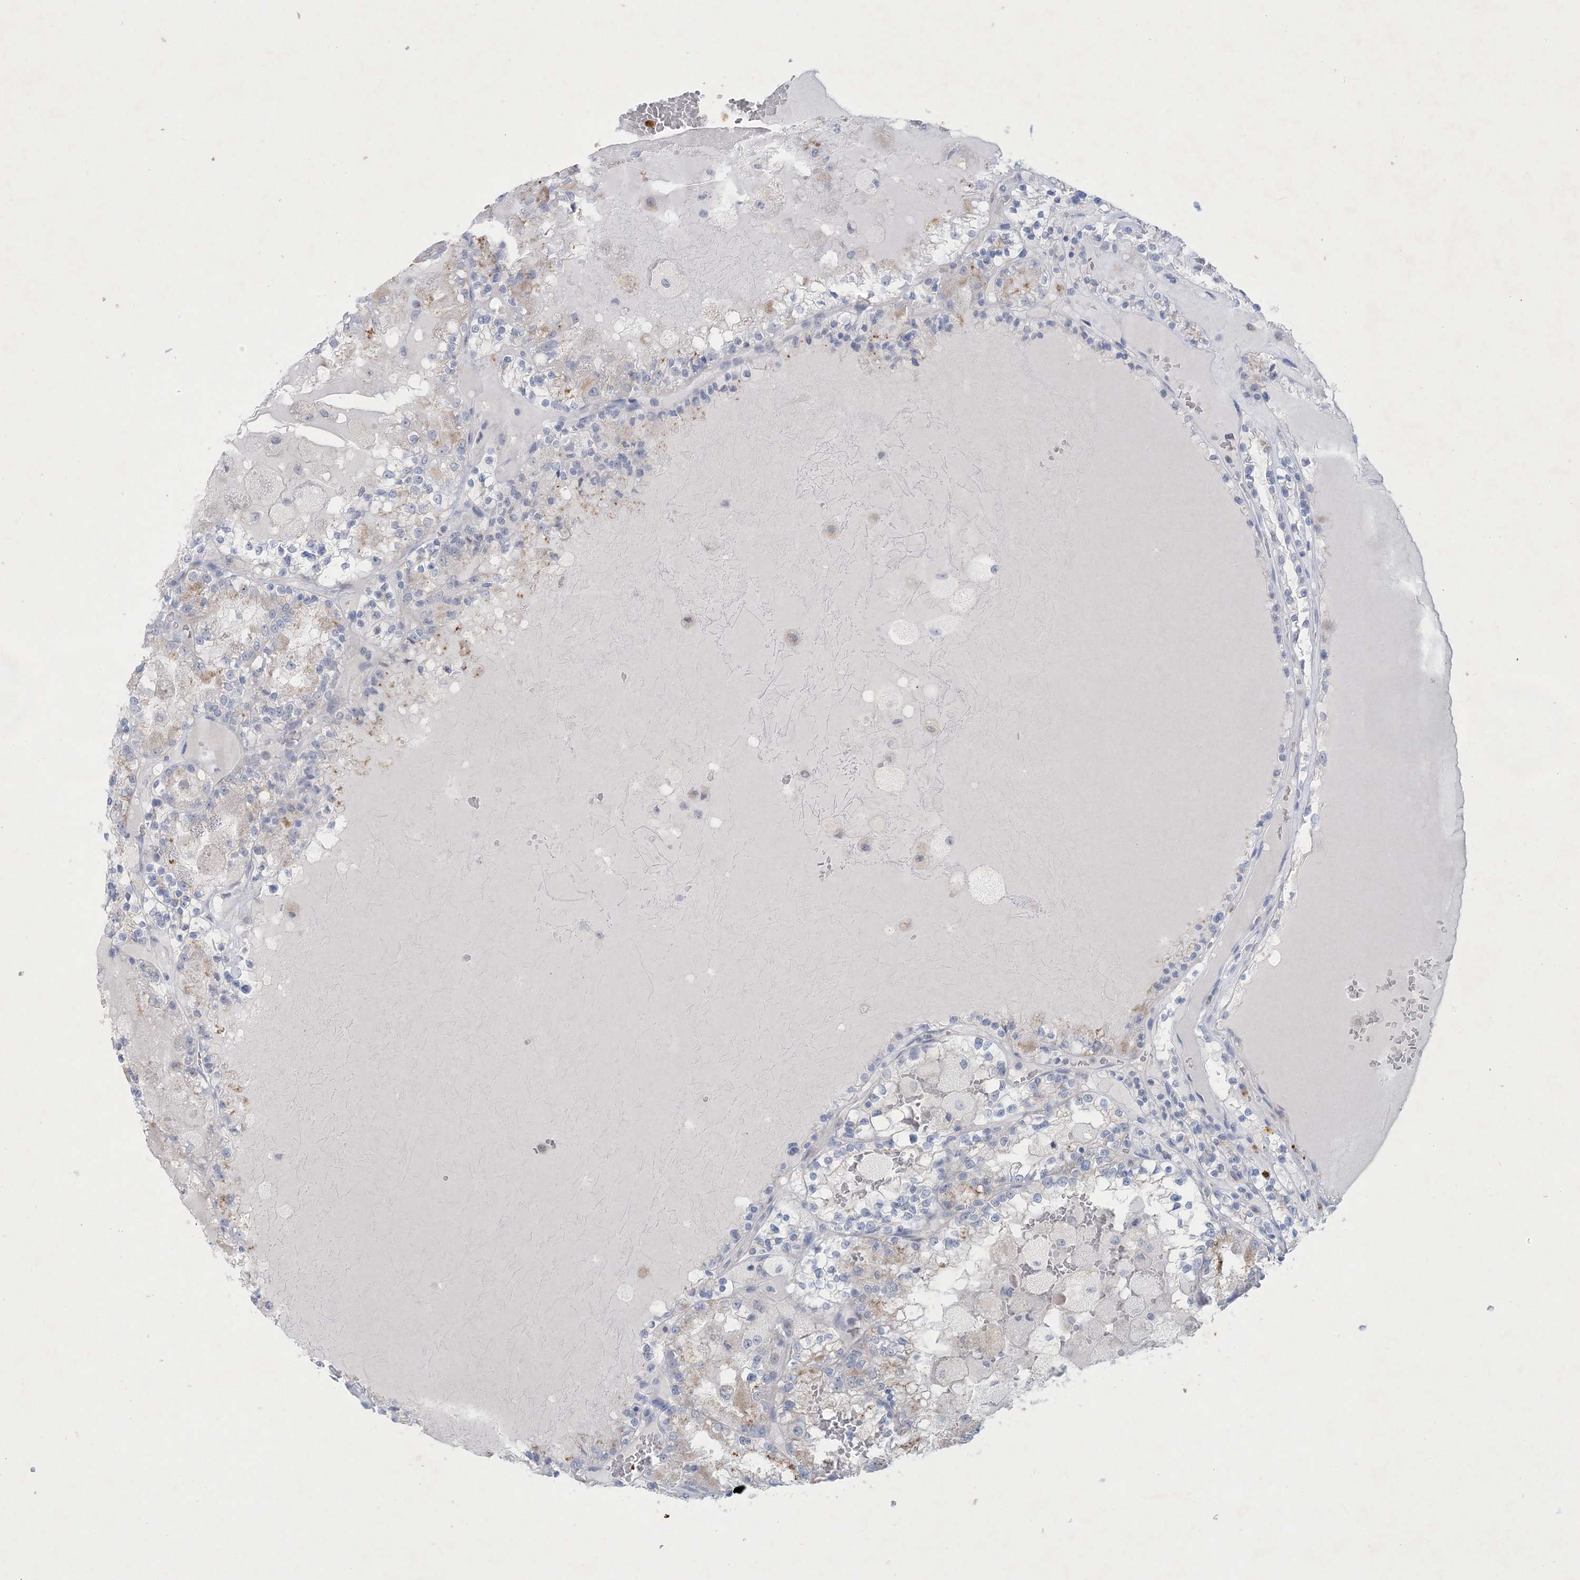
{"staining": {"intensity": "weak", "quantity": "<25%", "location": "cytoplasmic/membranous"}, "tissue": "renal cancer", "cell_type": "Tumor cells", "image_type": "cancer", "snomed": [{"axis": "morphology", "description": "Adenocarcinoma, NOS"}, {"axis": "topography", "description": "Kidney"}], "caption": "A histopathology image of human adenocarcinoma (renal) is negative for staining in tumor cells.", "gene": "GABRG1", "patient": {"sex": "female", "age": 56}}